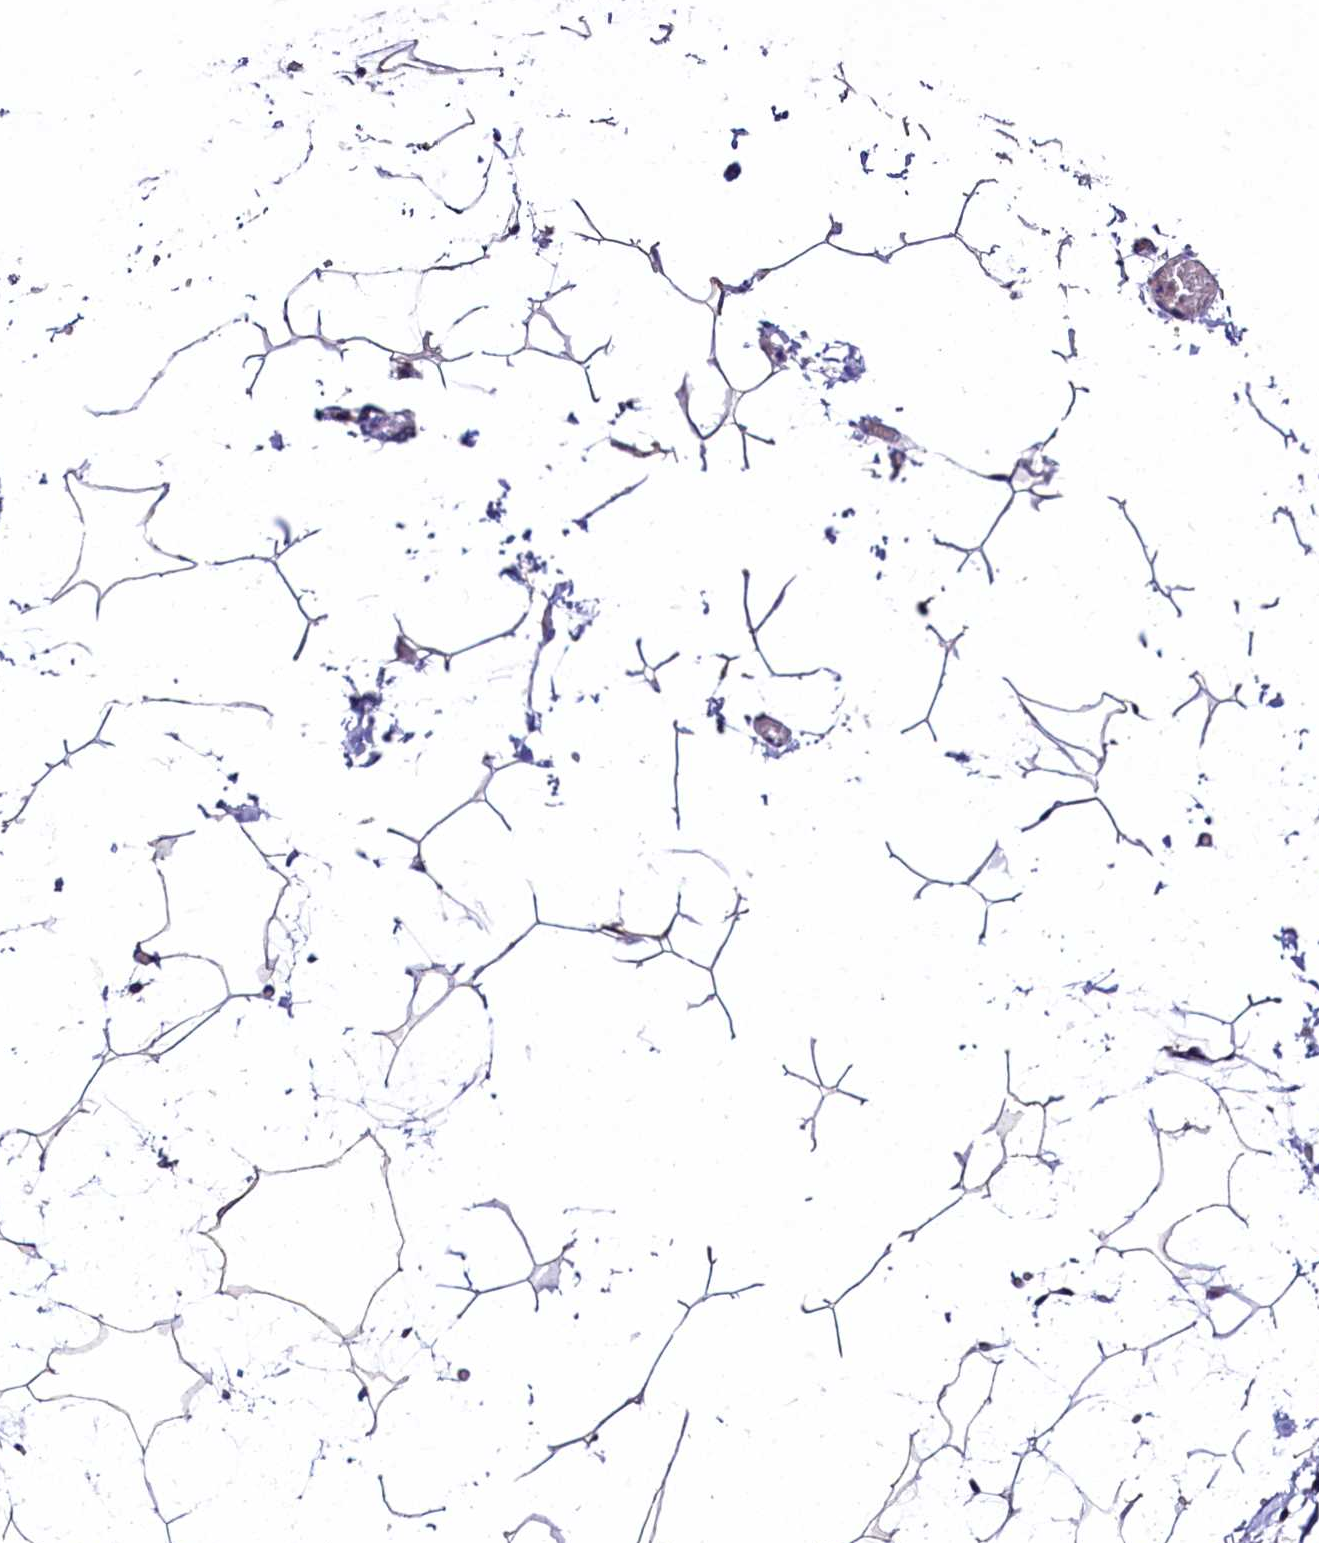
{"staining": {"intensity": "weak", "quantity": ">75%", "location": "cytoplasmic/membranous"}, "tissue": "adipose tissue", "cell_type": "Adipocytes", "image_type": "normal", "snomed": [{"axis": "morphology", "description": "Normal tissue, NOS"}, {"axis": "topography", "description": "Gallbladder"}, {"axis": "topography", "description": "Peripheral nerve tissue"}], "caption": "Immunohistochemistry histopathology image of normal adipose tissue: adipose tissue stained using immunohistochemistry exhibits low levels of weak protein expression localized specifically in the cytoplasmic/membranous of adipocytes, appearing as a cytoplasmic/membranous brown color.", "gene": "SLC39A6", "patient": {"sex": "male", "age": 38}}